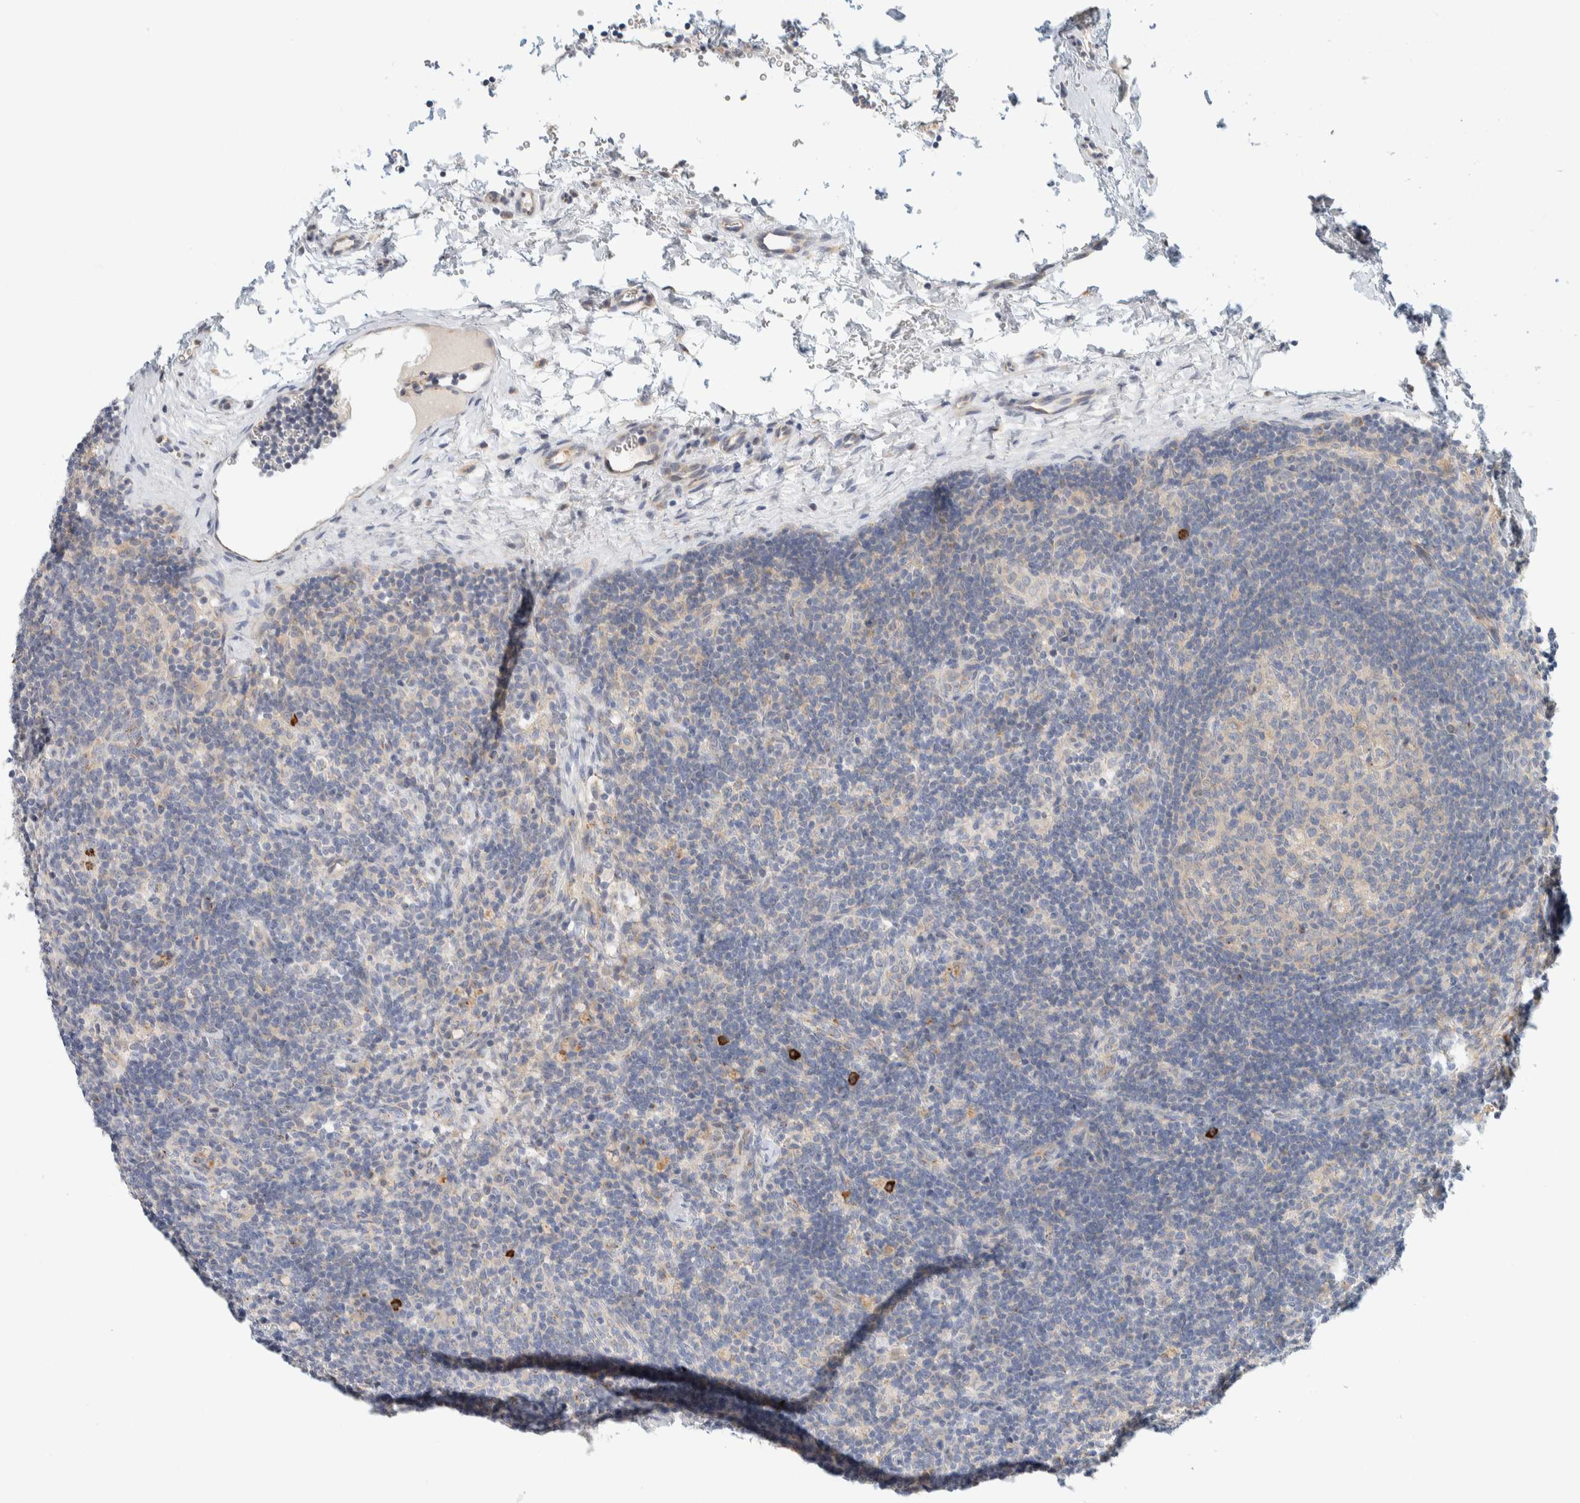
{"staining": {"intensity": "negative", "quantity": "none", "location": "none"}, "tissue": "lymph node", "cell_type": "Germinal center cells", "image_type": "normal", "snomed": [{"axis": "morphology", "description": "Normal tissue, NOS"}, {"axis": "topography", "description": "Lymph node"}], "caption": "DAB immunohistochemical staining of normal human lymph node demonstrates no significant positivity in germinal center cells.", "gene": "TMEM184B", "patient": {"sex": "female", "age": 22}}